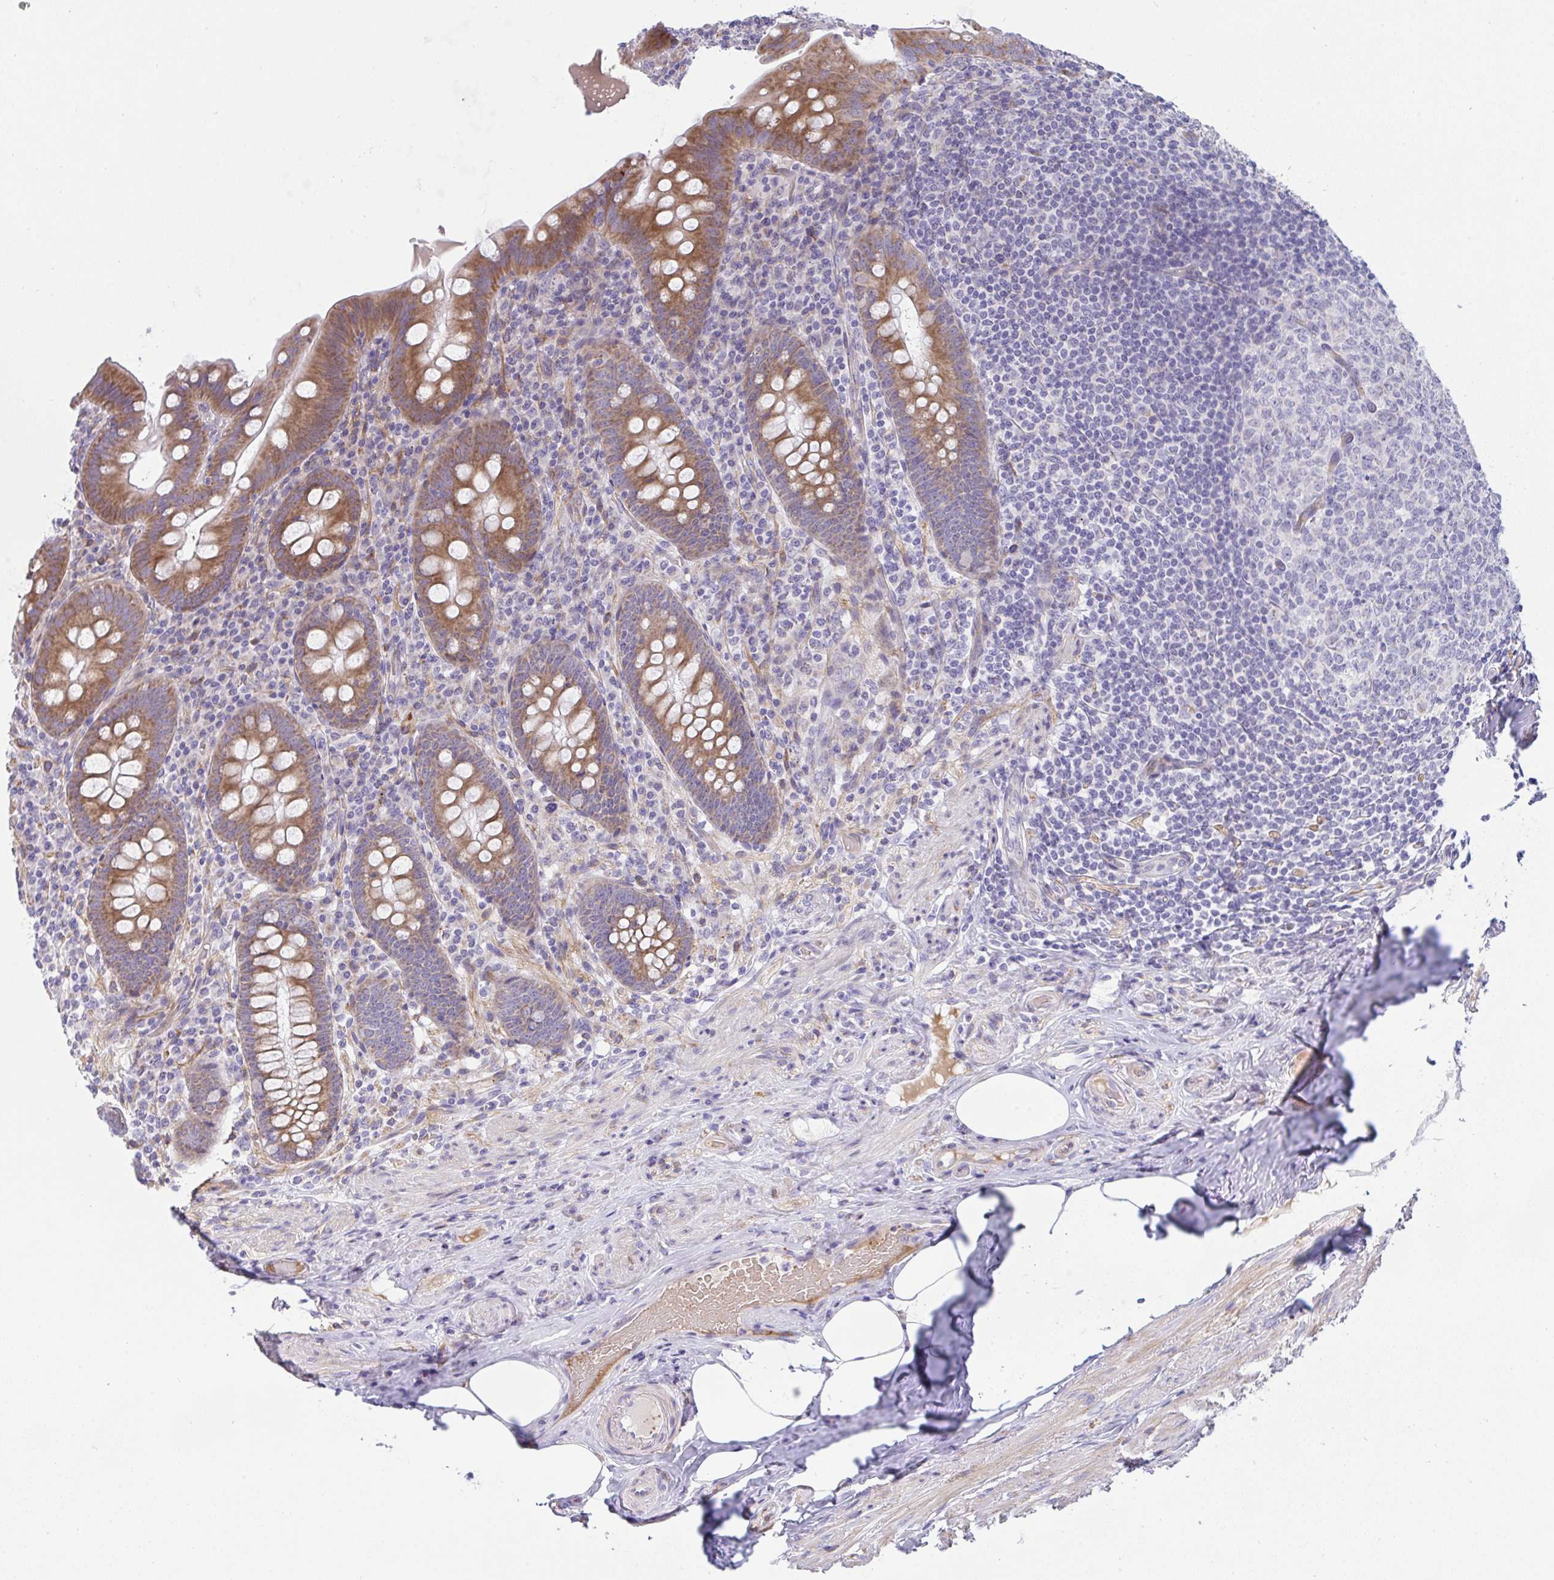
{"staining": {"intensity": "moderate", "quantity": ">75%", "location": "cytoplasmic/membranous"}, "tissue": "appendix", "cell_type": "Glandular cells", "image_type": "normal", "snomed": [{"axis": "morphology", "description": "Normal tissue, NOS"}, {"axis": "topography", "description": "Appendix"}], "caption": "The histopathology image demonstrates staining of normal appendix, revealing moderate cytoplasmic/membranous protein expression (brown color) within glandular cells. (Stains: DAB in brown, nuclei in blue, Microscopy: brightfield microscopy at high magnification).", "gene": "NTN1", "patient": {"sex": "male", "age": 71}}